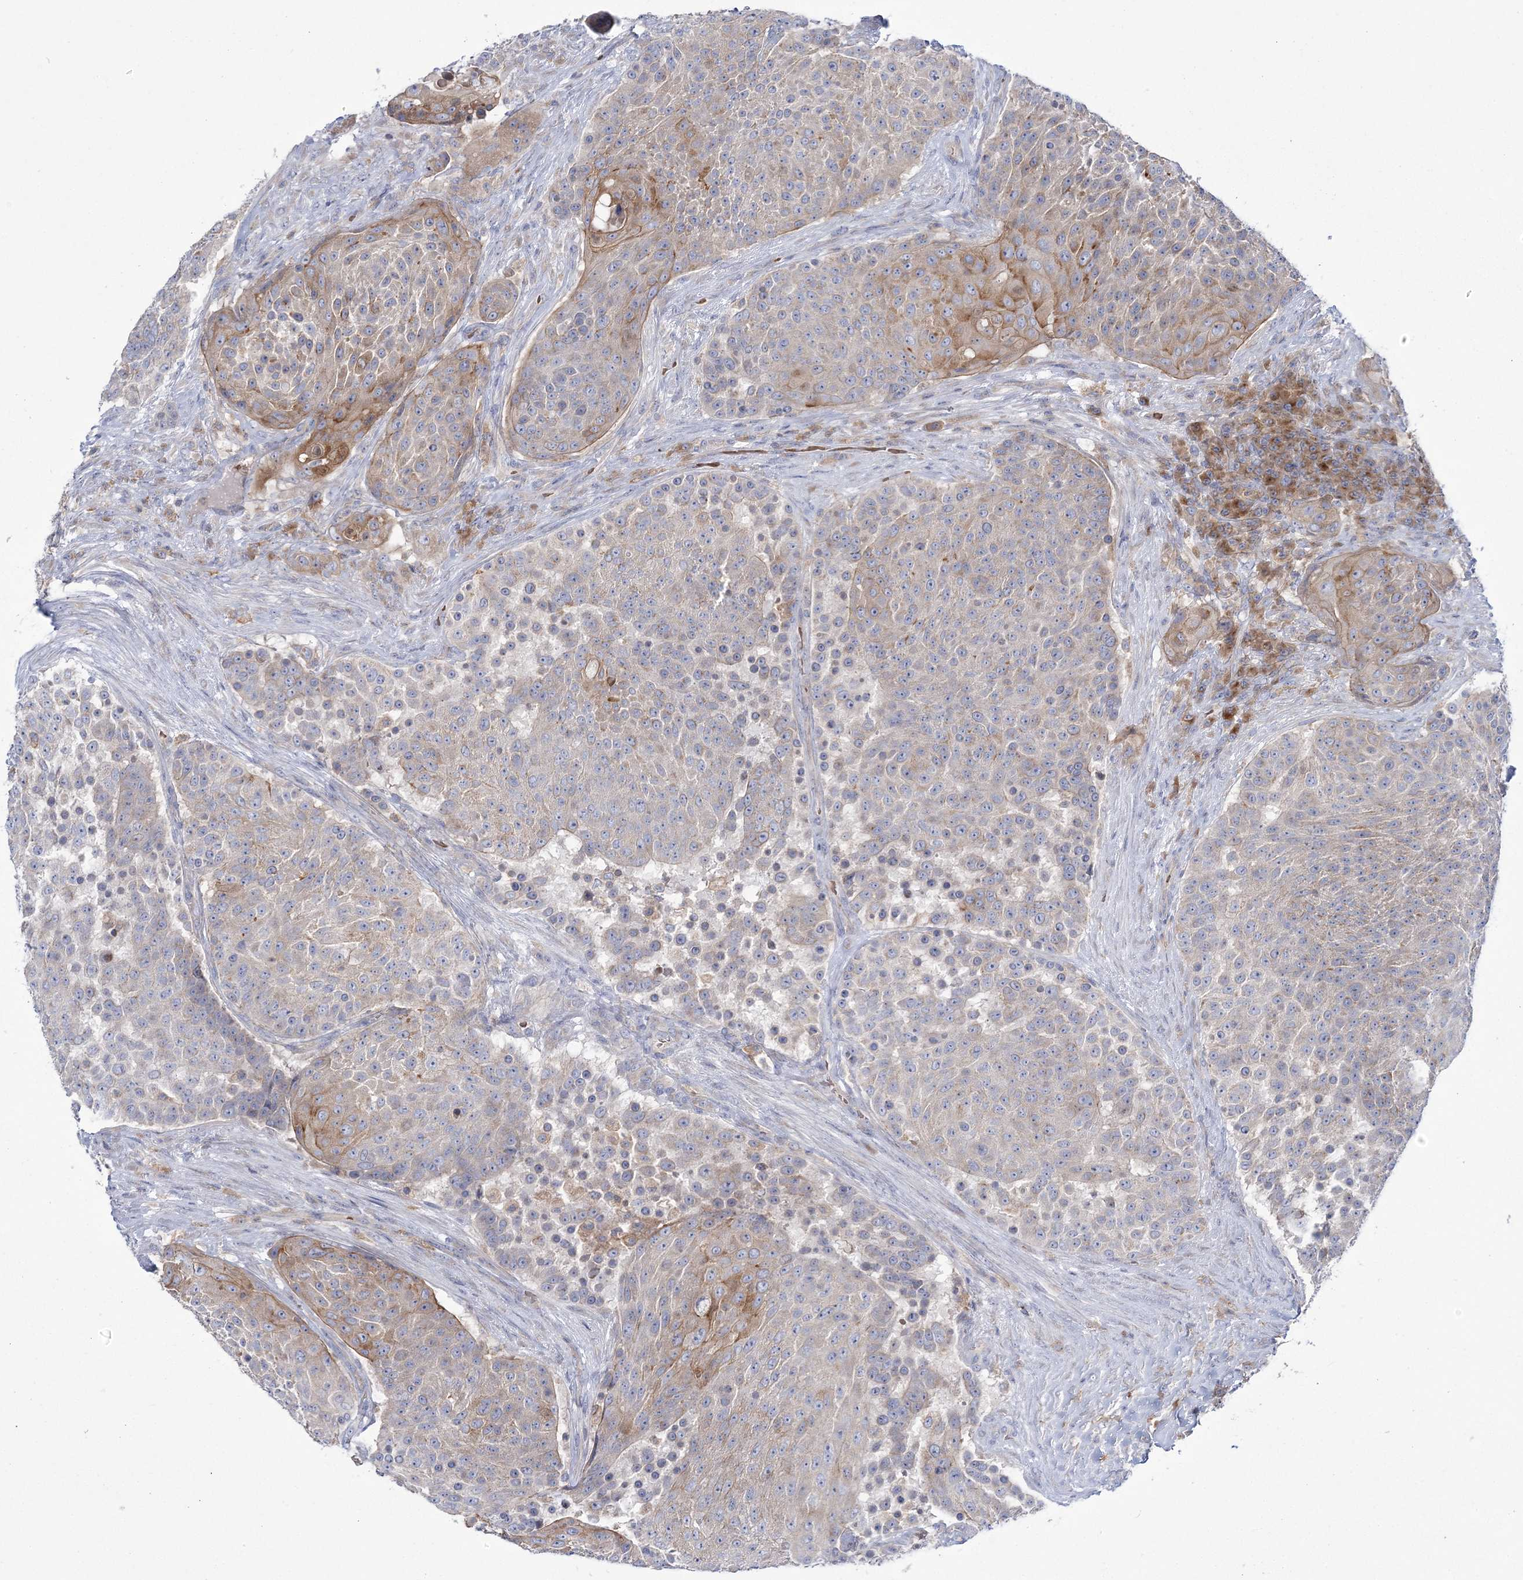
{"staining": {"intensity": "moderate", "quantity": "<25%", "location": "cytoplasmic/membranous"}, "tissue": "urothelial cancer", "cell_type": "Tumor cells", "image_type": "cancer", "snomed": [{"axis": "morphology", "description": "Urothelial carcinoma, High grade"}, {"axis": "topography", "description": "Urinary bladder"}], "caption": "High-grade urothelial carcinoma stained with immunohistochemistry (IHC) demonstrates moderate cytoplasmic/membranous positivity in about <25% of tumor cells.", "gene": "ATP11B", "patient": {"sex": "female", "age": 63}}